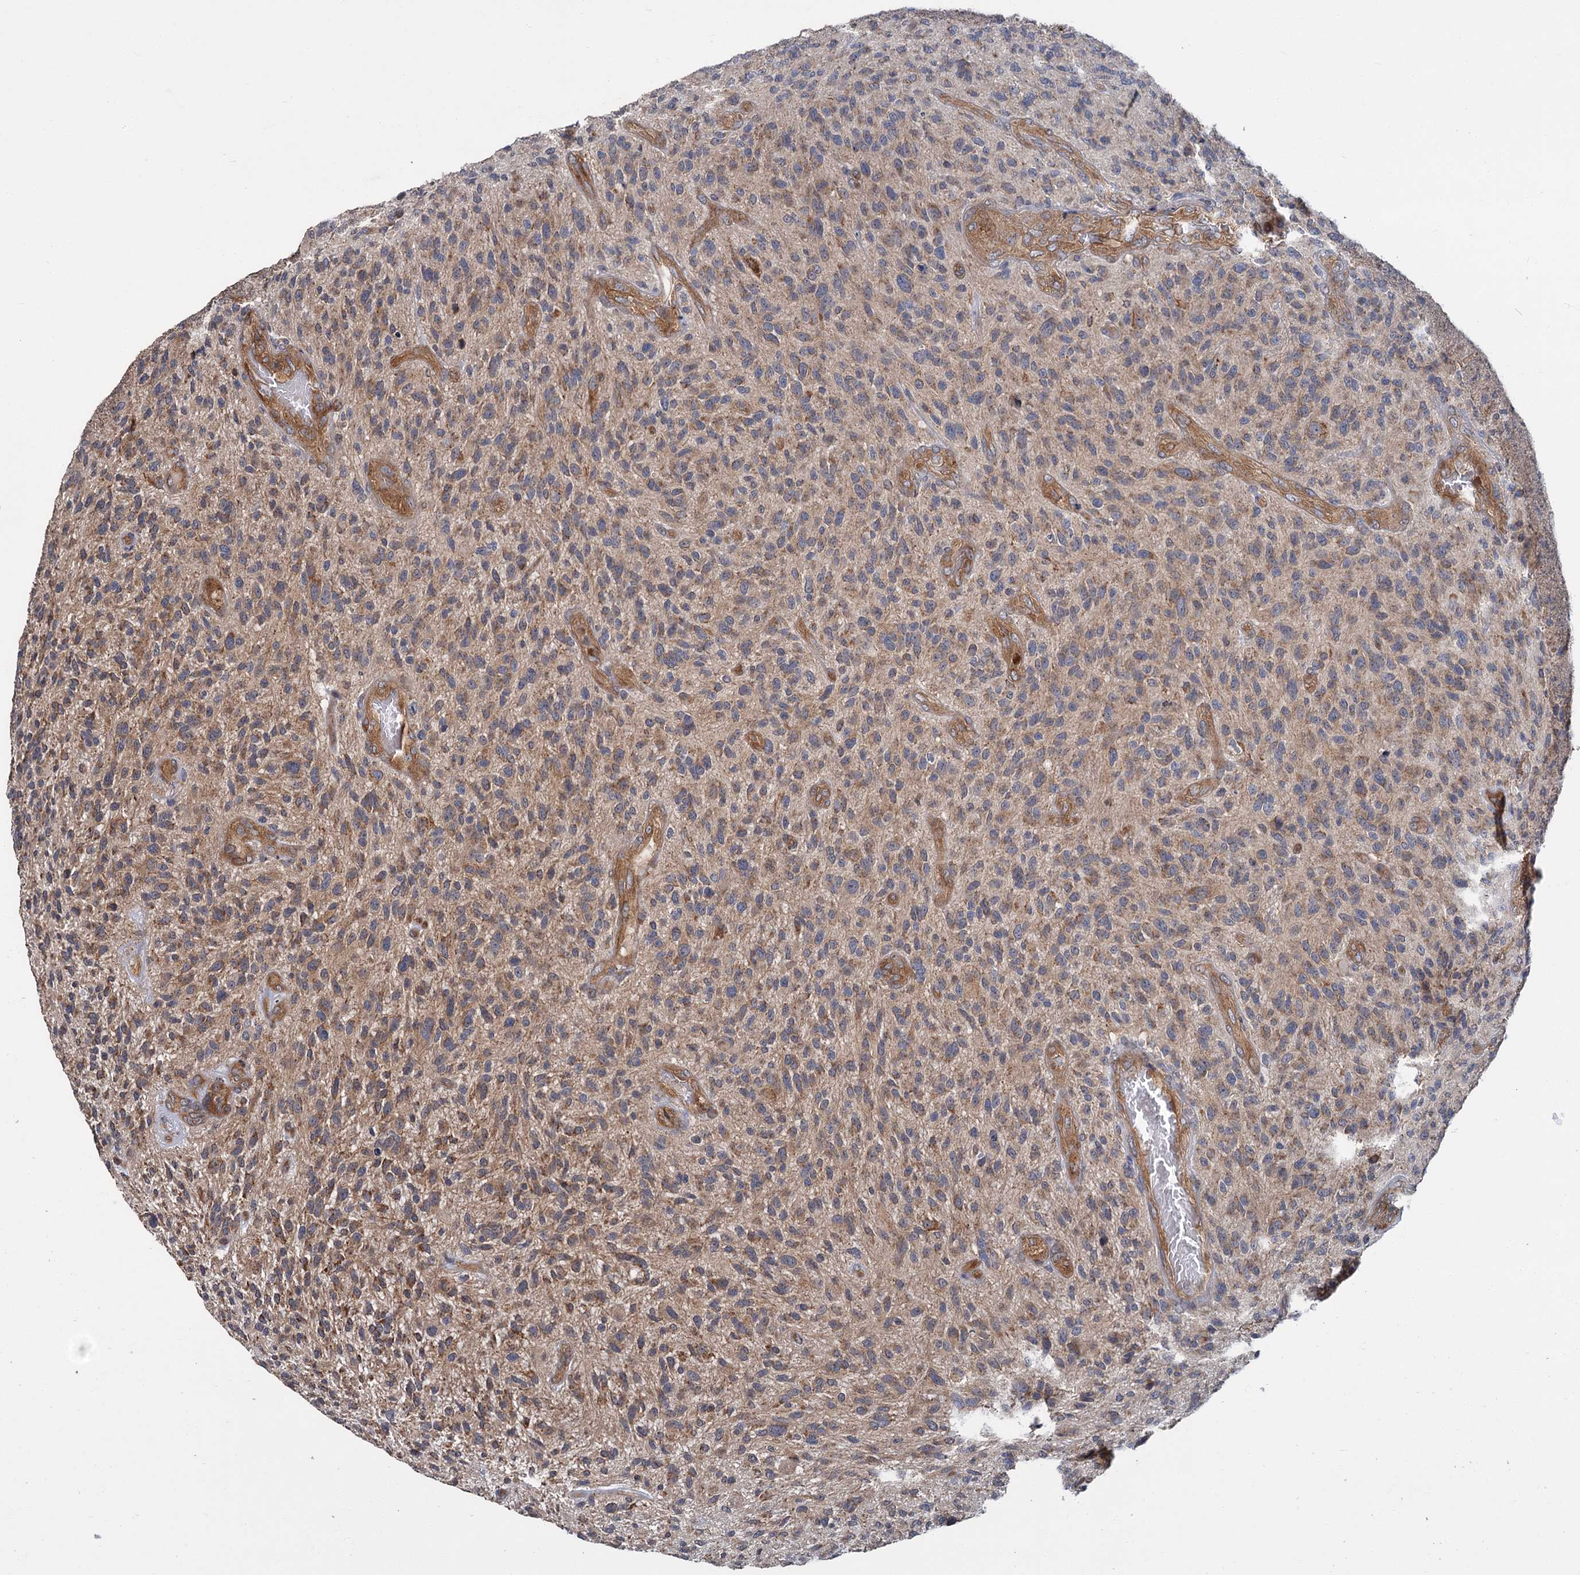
{"staining": {"intensity": "weak", "quantity": ">75%", "location": "cytoplasmic/membranous"}, "tissue": "glioma", "cell_type": "Tumor cells", "image_type": "cancer", "snomed": [{"axis": "morphology", "description": "Glioma, malignant, High grade"}, {"axis": "topography", "description": "Brain"}], "caption": "Malignant high-grade glioma tissue displays weak cytoplasmic/membranous positivity in approximately >75% of tumor cells", "gene": "DYNC2H1", "patient": {"sex": "male", "age": 47}}